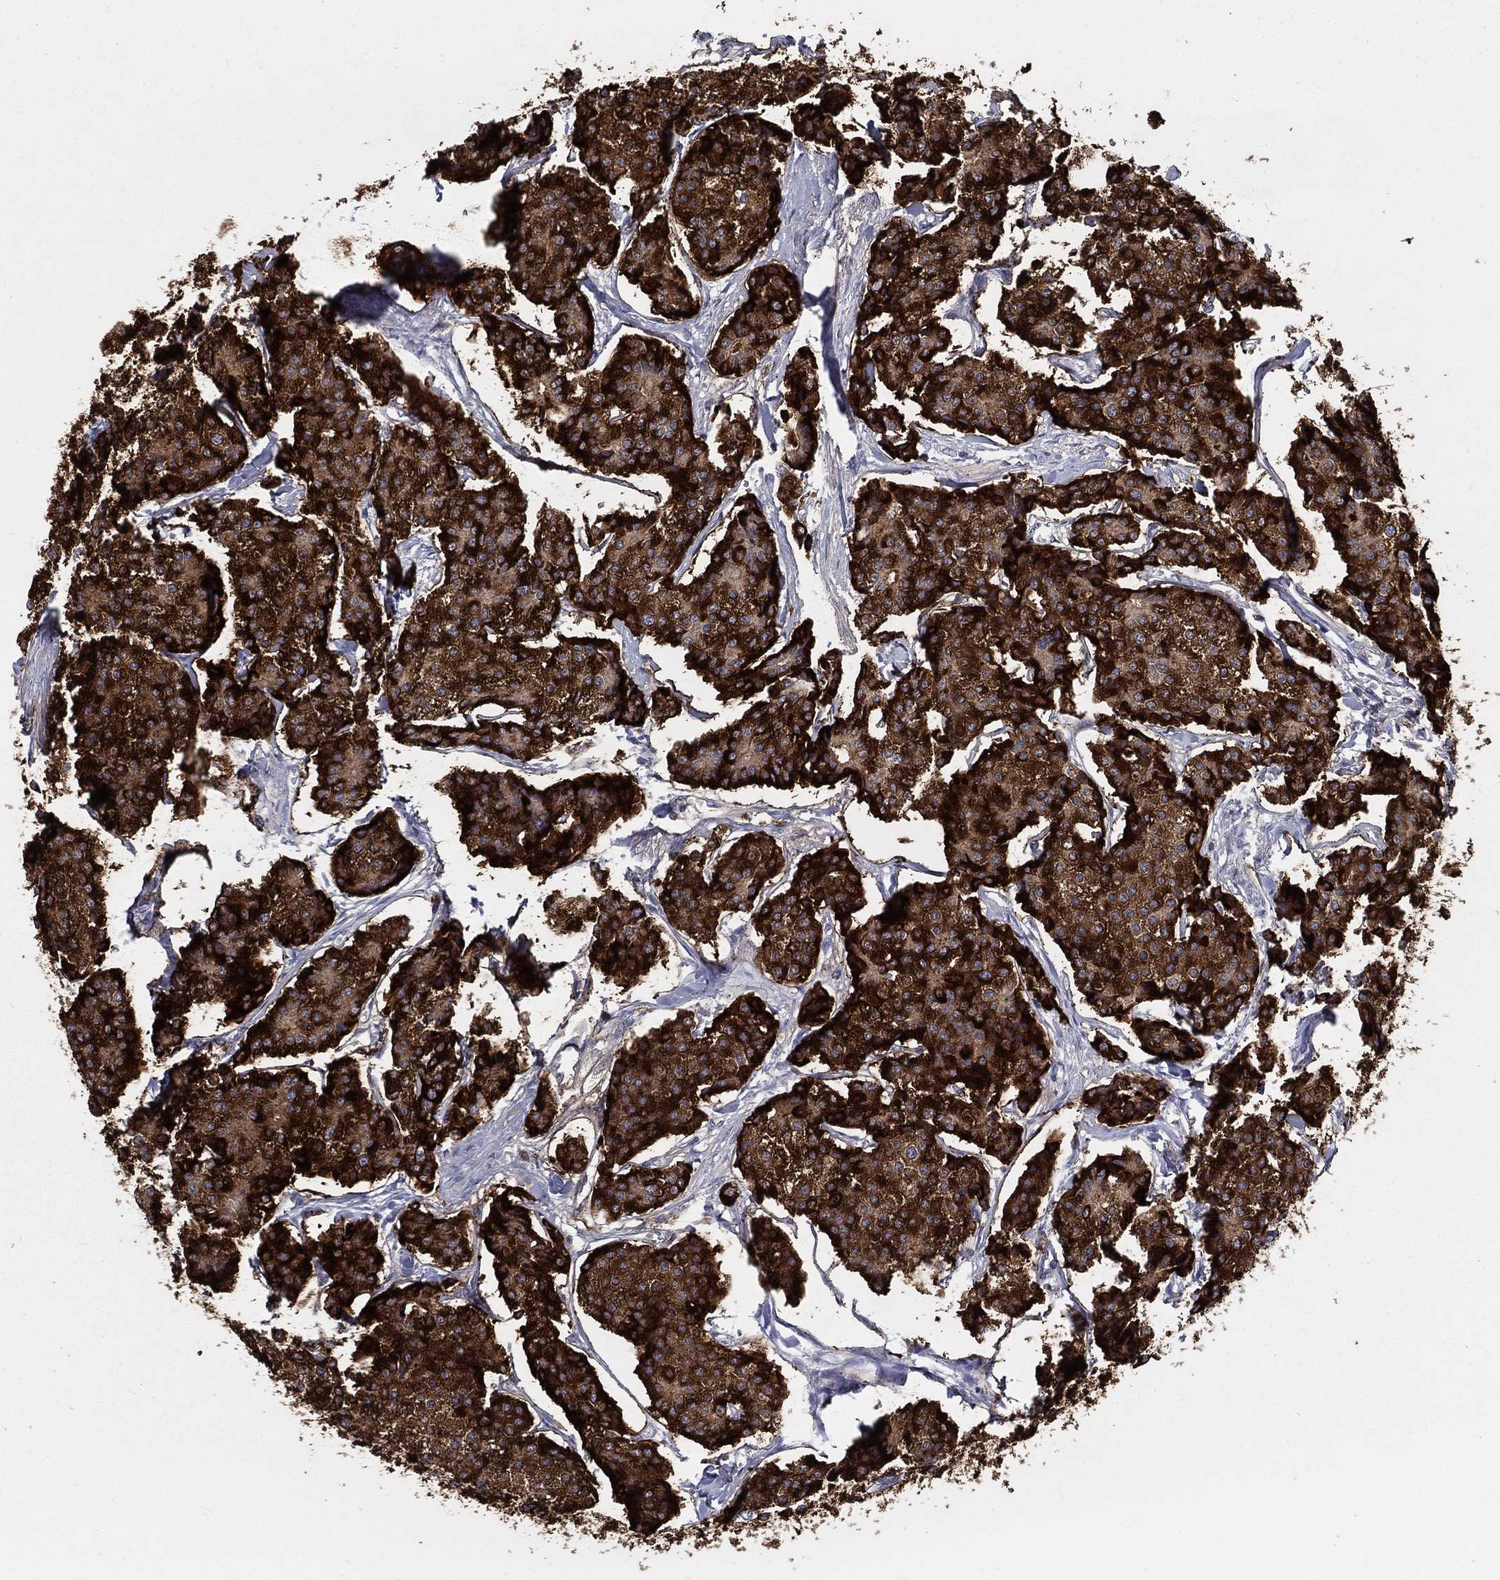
{"staining": {"intensity": "strong", "quantity": ">75%", "location": "cytoplasmic/membranous"}, "tissue": "carcinoid", "cell_type": "Tumor cells", "image_type": "cancer", "snomed": [{"axis": "morphology", "description": "Carcinoid, malignant, NOS"}, {"axis": "topography", "description": "Small intestine"}], "caption": "A micrograph of carcinoid stained for a protein reveals strong cytoplasmic/membranous brown staining in tumor cells. (DAB IHC, brown staining for protein, blue staining for nuclei).", "gene": "PCSK1", "patient": {"sex": "female", "age": 65}}